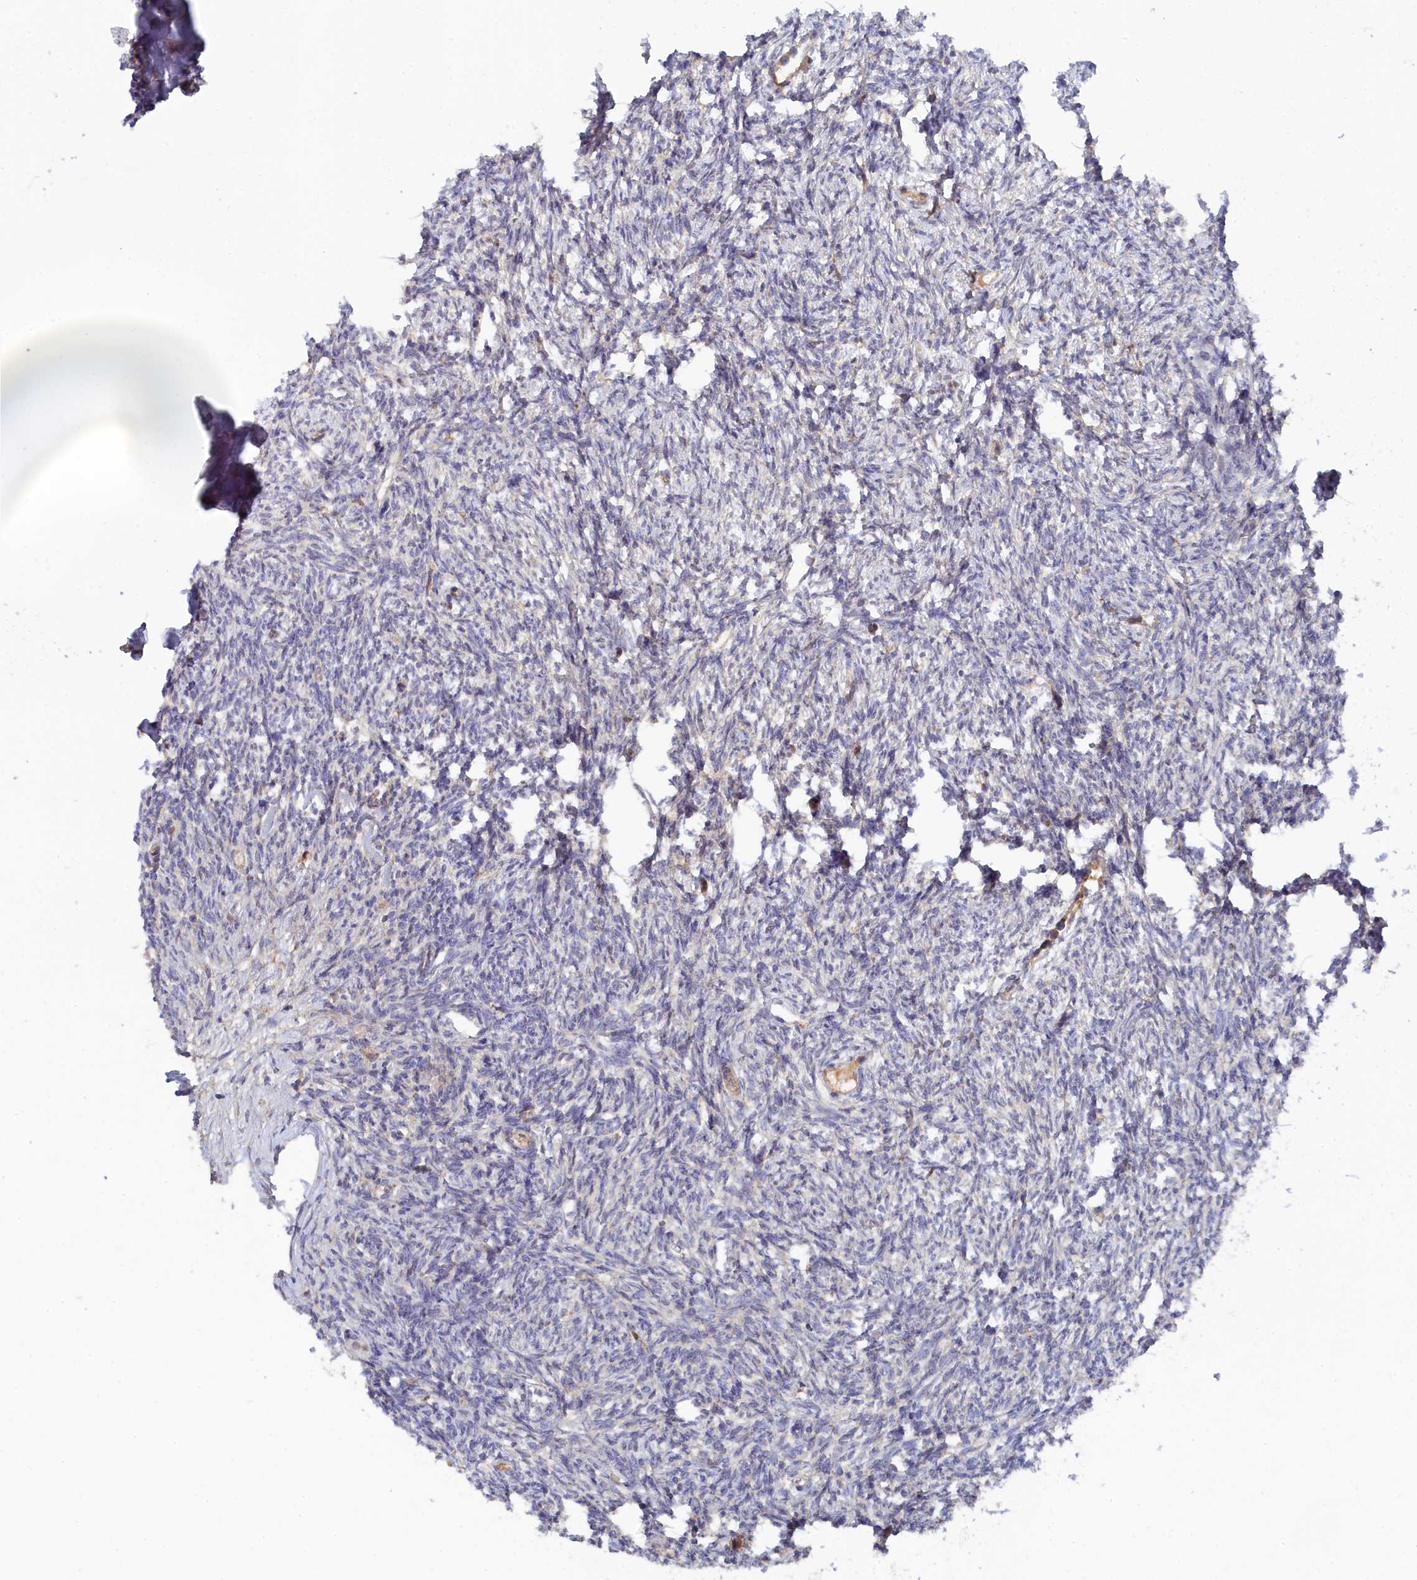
{"staining": {"intensity": "negative", "quantity": "none", "location": "none"}, "tissue": "ovary", "cell_type": "Ovarian stroma cells", "image_type": "normal", "snomed": [{"axis": "morphology", "description": "Normal tissue, NOS"}, {"axis": "morphology", "description": "Cyst, NOS"}, {"axis": "topography", "description": "Ovary"}], "caption": "This is an immunohistochemistry histopathology image of benign human ovary. There is no expression in ovarian stroma cells.", "gene": "SPATA5L1", "patient": {"sex": "female", "age": 33}}